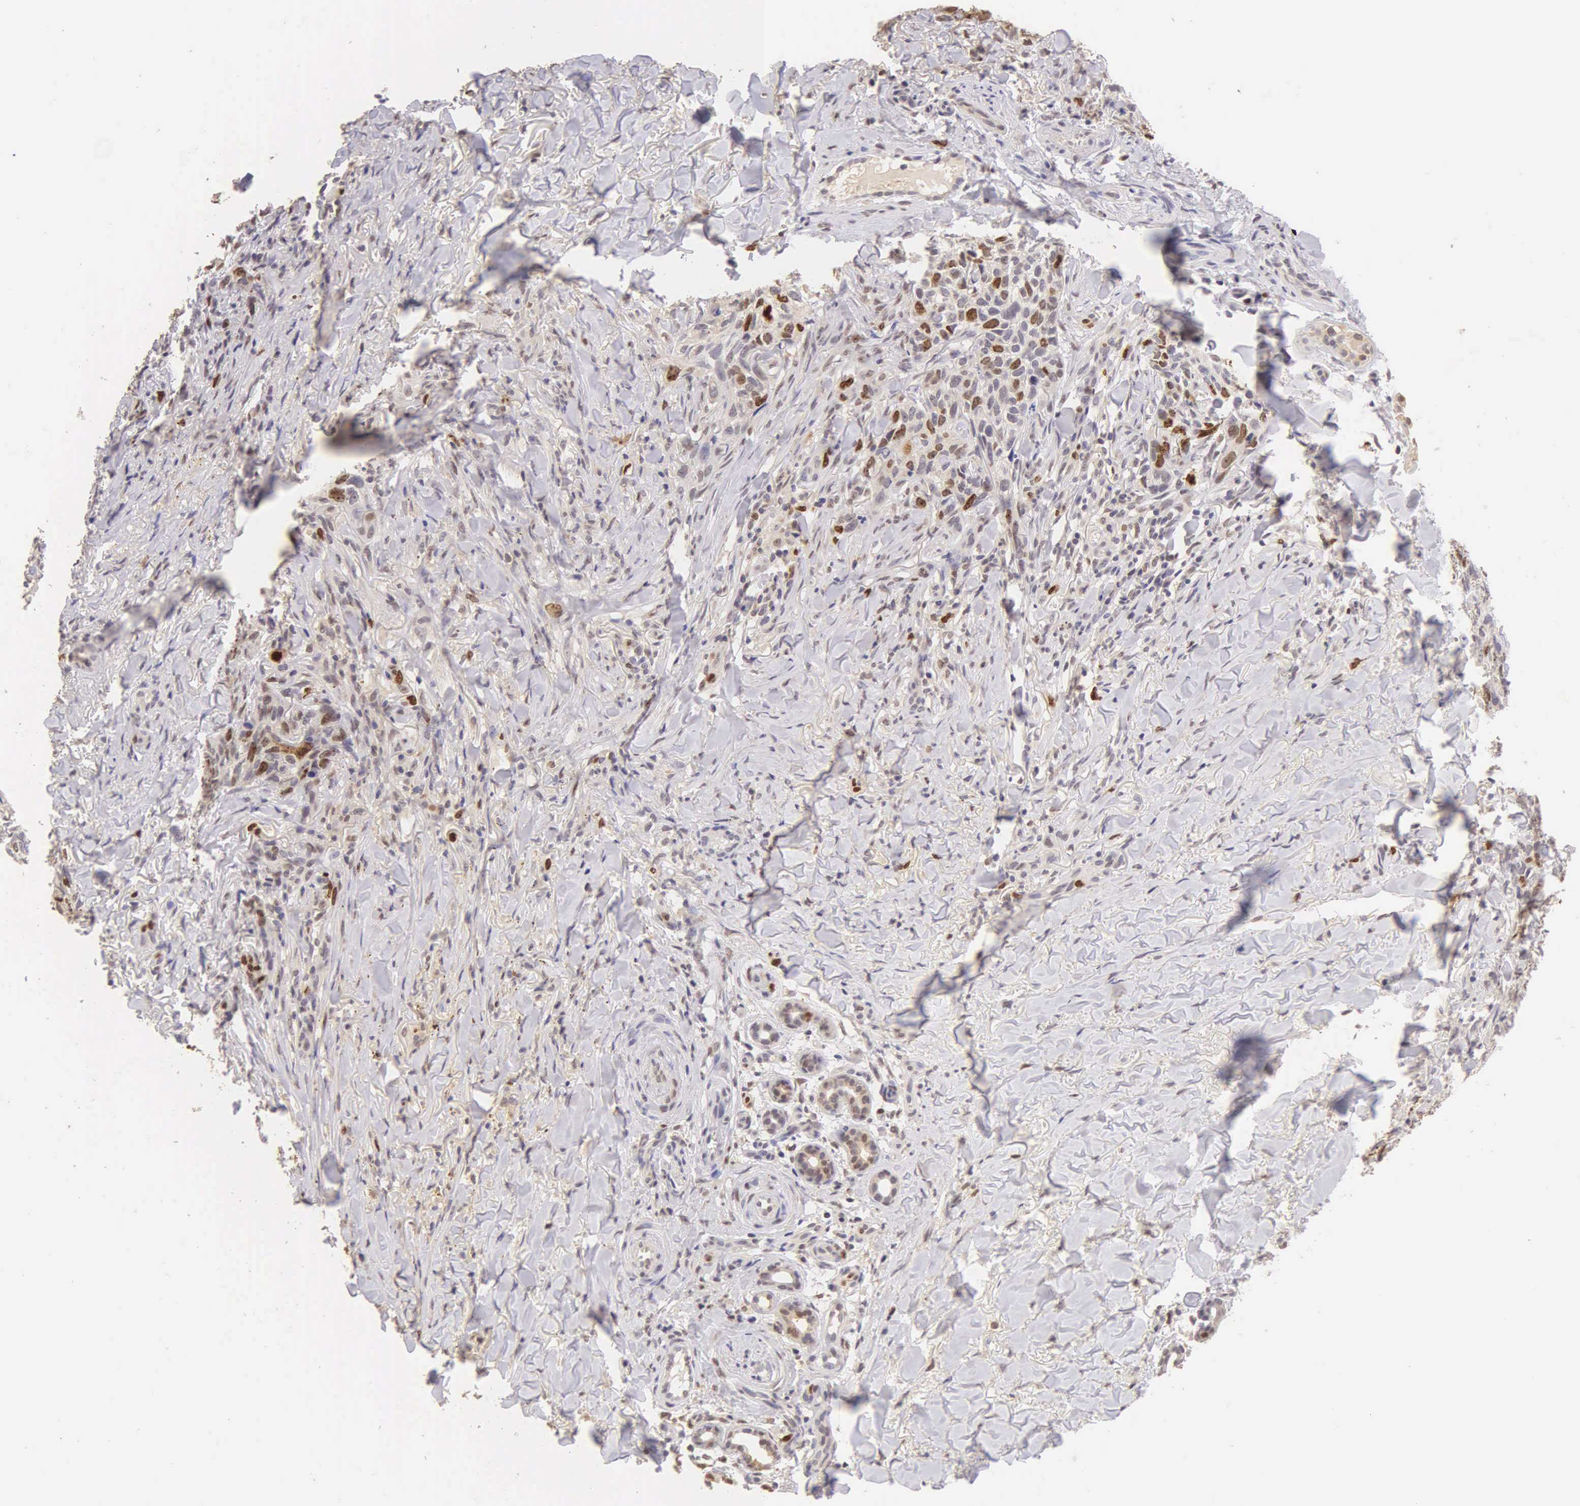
{"staining": {"intensity": "moderate", "quantity": "25%-75%", "location": "nuclear"}, "tissue": "skin cancer", "cell_type": "Tumor cells", "image_type": "cancer", "snomed": [{"axis": "morphology", "description": "Normal tissue, NOS"}, {"axis": "morphology", "description": "Basal cell carcinoma"}, {"axis": "topography", "description": "Skin"}], "caption": "Immunohistochemistry (IHC) staining of skin cancer, which demonstrates medium levels of moderate nuclear staining in about 25%-75% of tumor cells indicating moderate nuclear protein staining. The staining was performed using DAB (brown) for protein detection and nuclei were counterstained in hematoxylin (blue).", "gene": "MKI67", "patient": {"sex": "male", "age": 81}}